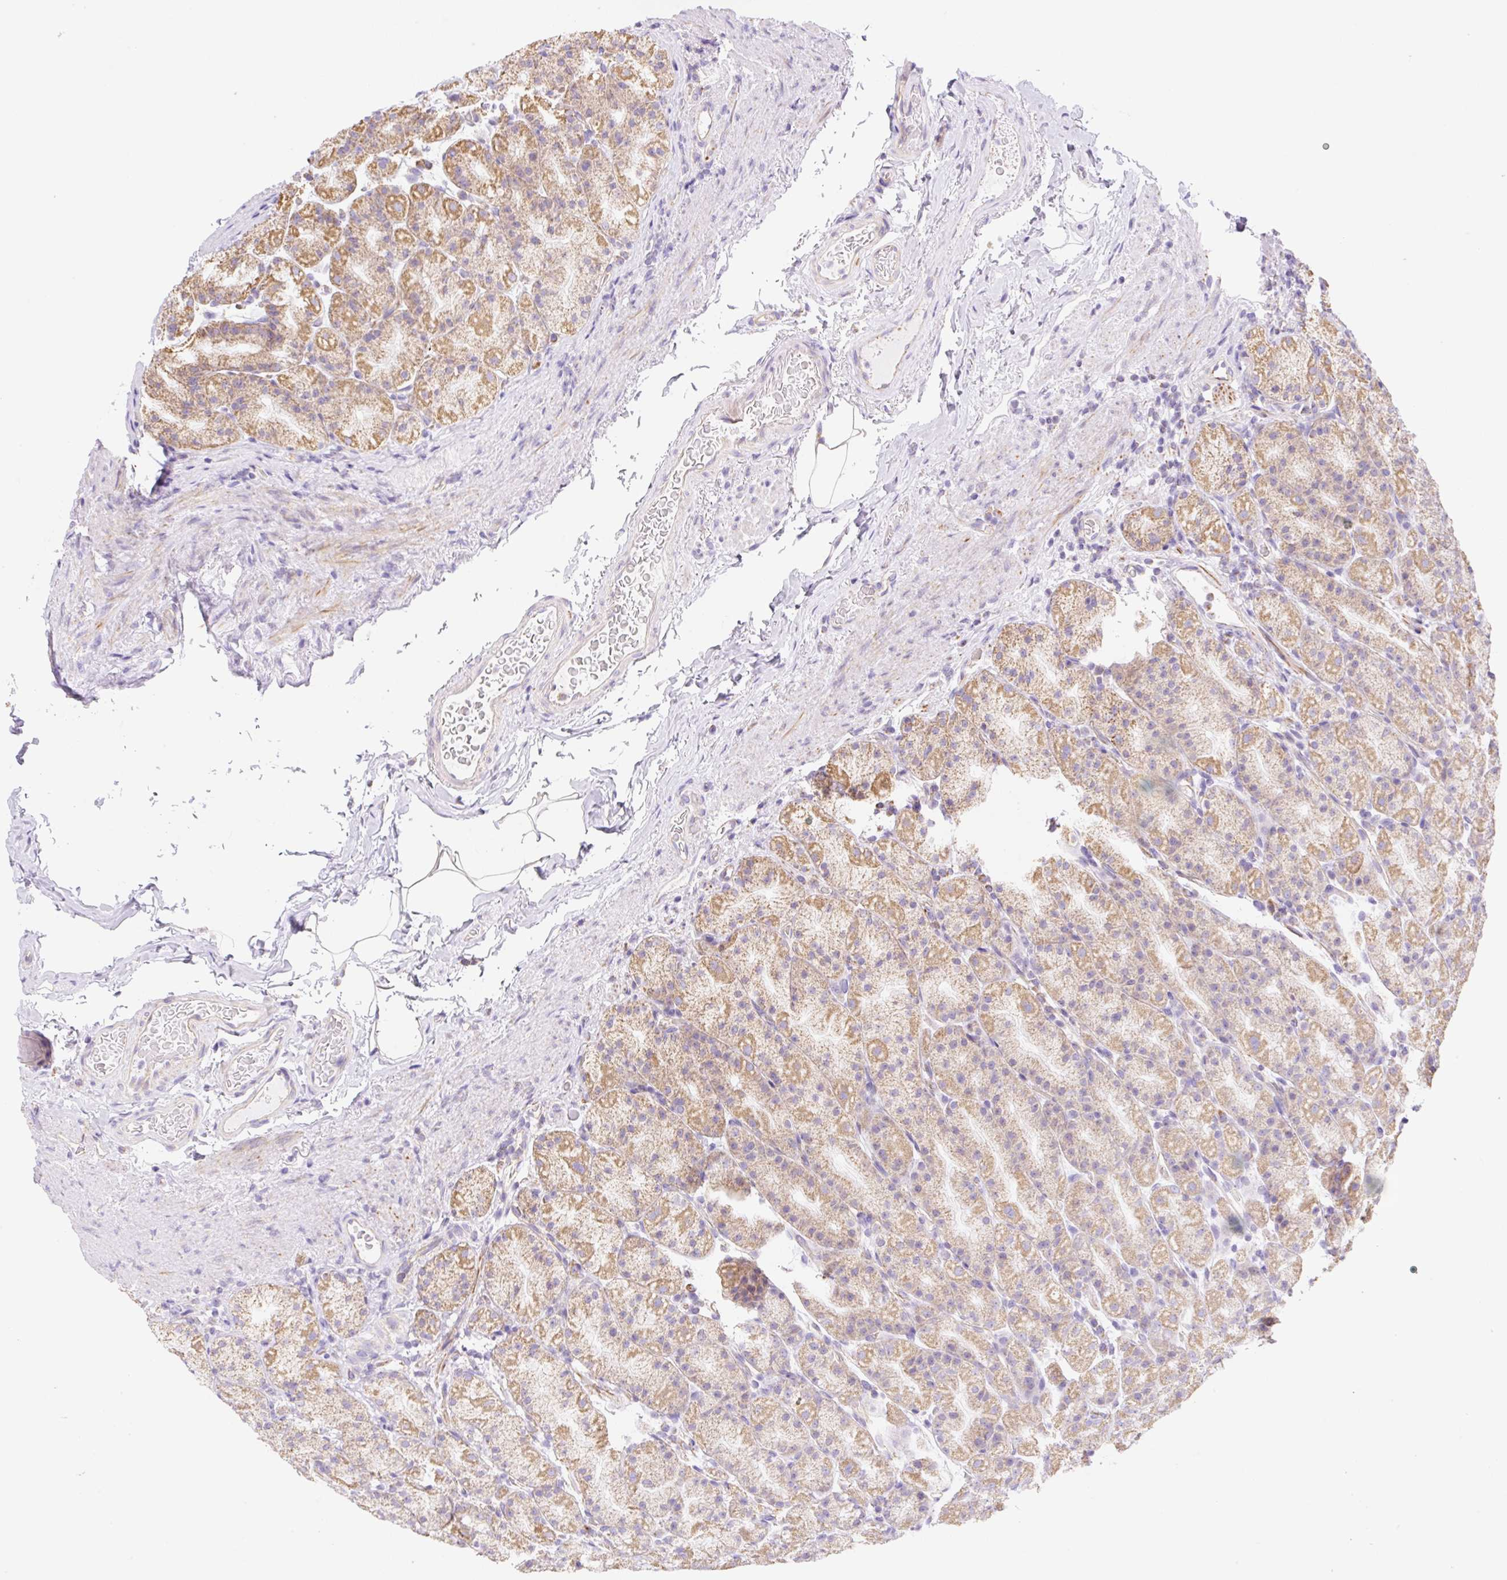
{"staining": {"intensity": "moderate", "quantity": "25%-75%", "location": "cytoplasmic/membranous"}, "tissue": "stomach", "cell_type": "Glandular cells", "image_type": "normal", "snomed": [{"axis": "morphology", "description": "Normal tissue, NOS"}, {"axis": "topography", "description": "Stomach, upper"}, {"axis": "topography", "description": "Stomach"}], "caption": "Human stomach stained with a brown dye shows moderate cytoplasmic/membranous positive staining in about 25%-75% of glandular cells.", "gene": "ESAM", "patient": {"sex": "male", "age": 68}}